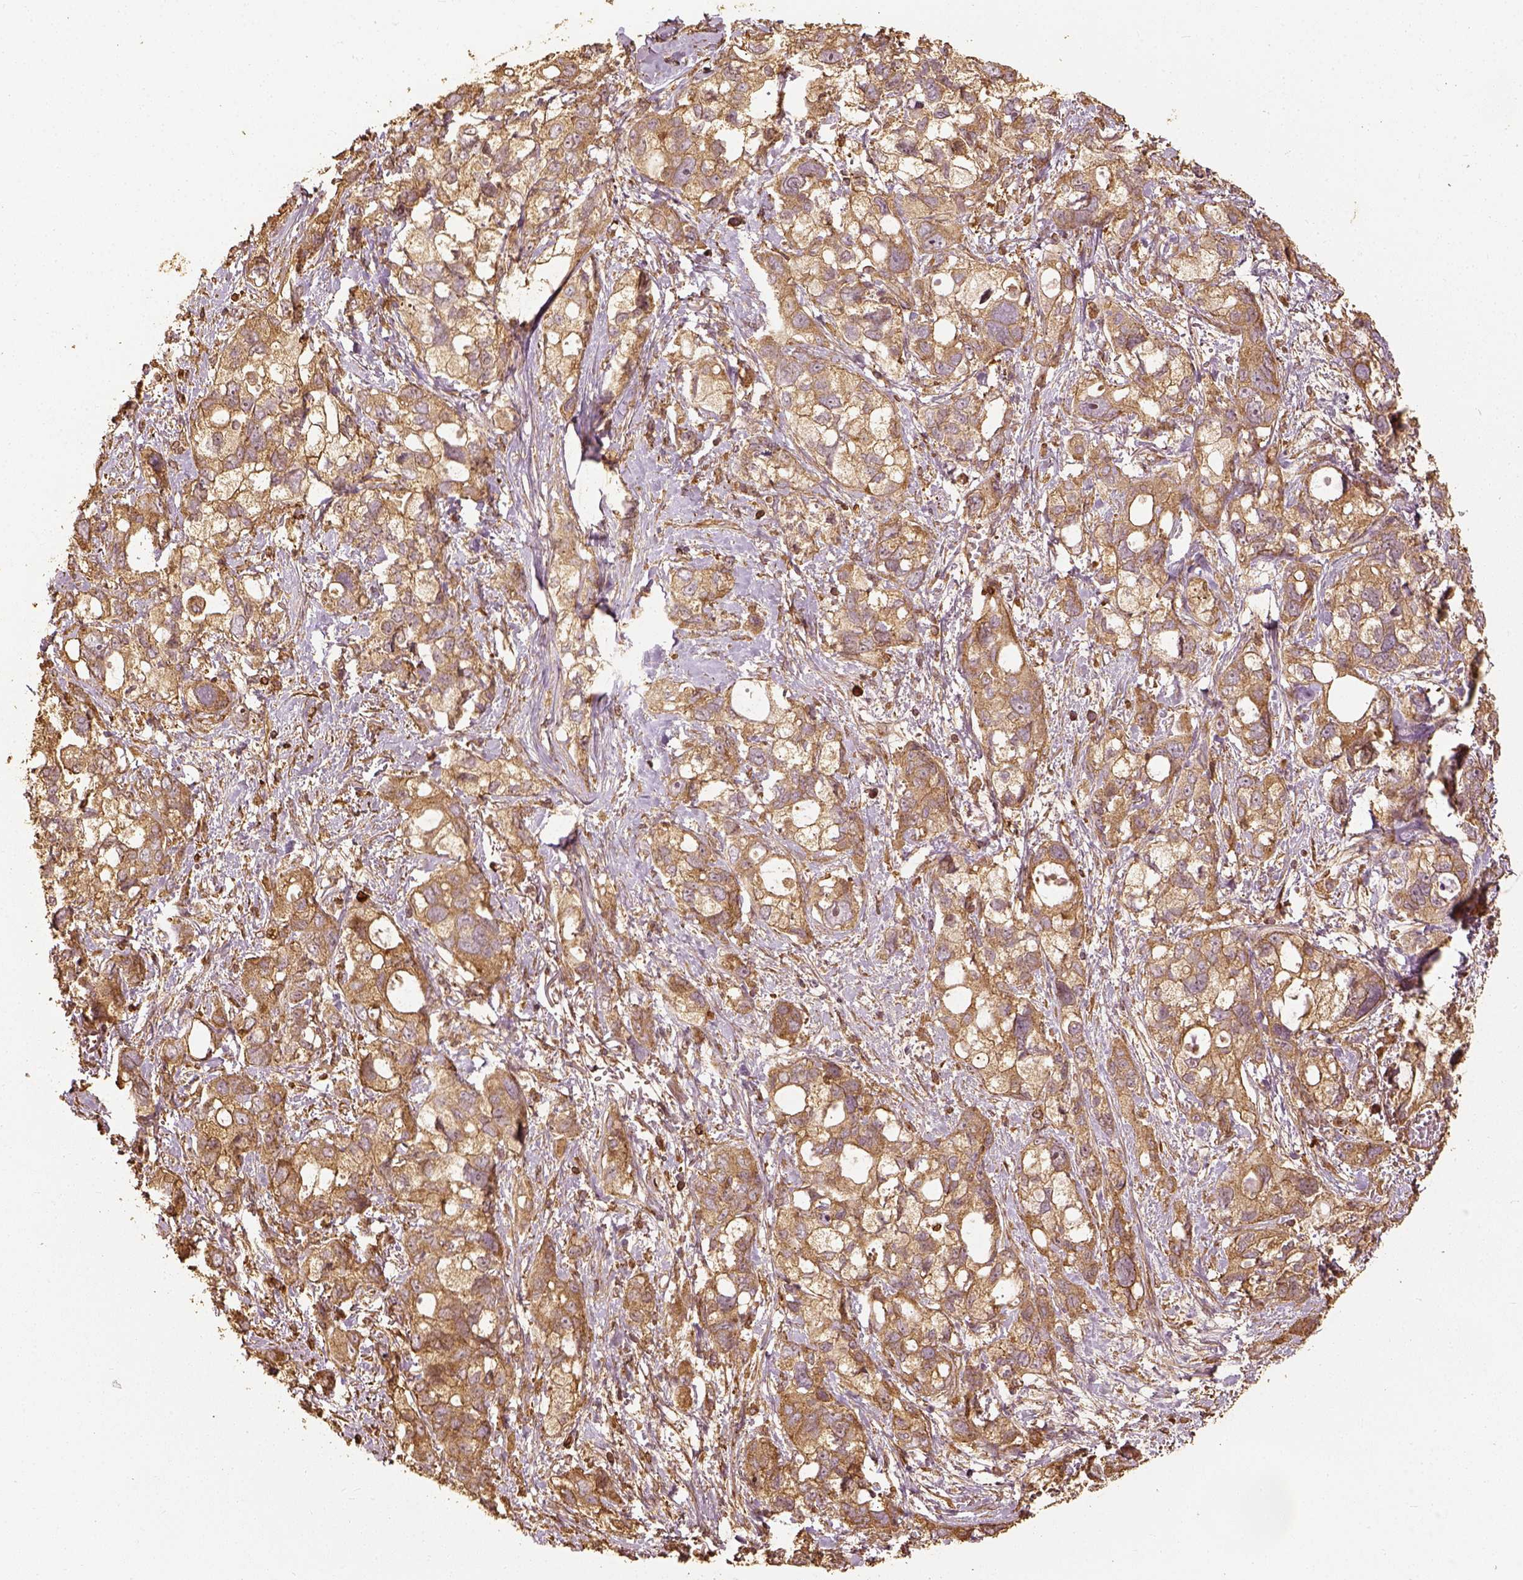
{"staining": {"intensity": "weak", "quantity": ">75%", "location": "cytoplasmic/membranous"}, "tissue": "stomach cancer", "cell_type": "Tumor cells", "image_type": "cancer", "snomed": [{"axis": "morphology", "description": "Adenocarcinoma, NOS"}, {"axis": "topography", "description": "Stomach, upper"}], "caption": "About >75% of tumor cells in stomach adenocarcinoma reveal weak cytoplasmic/membranous protein expression as visualized by brown immunohistochemical staining.", "gene": "VEGFA", "patient": {"sex": "female", "age": 81}}